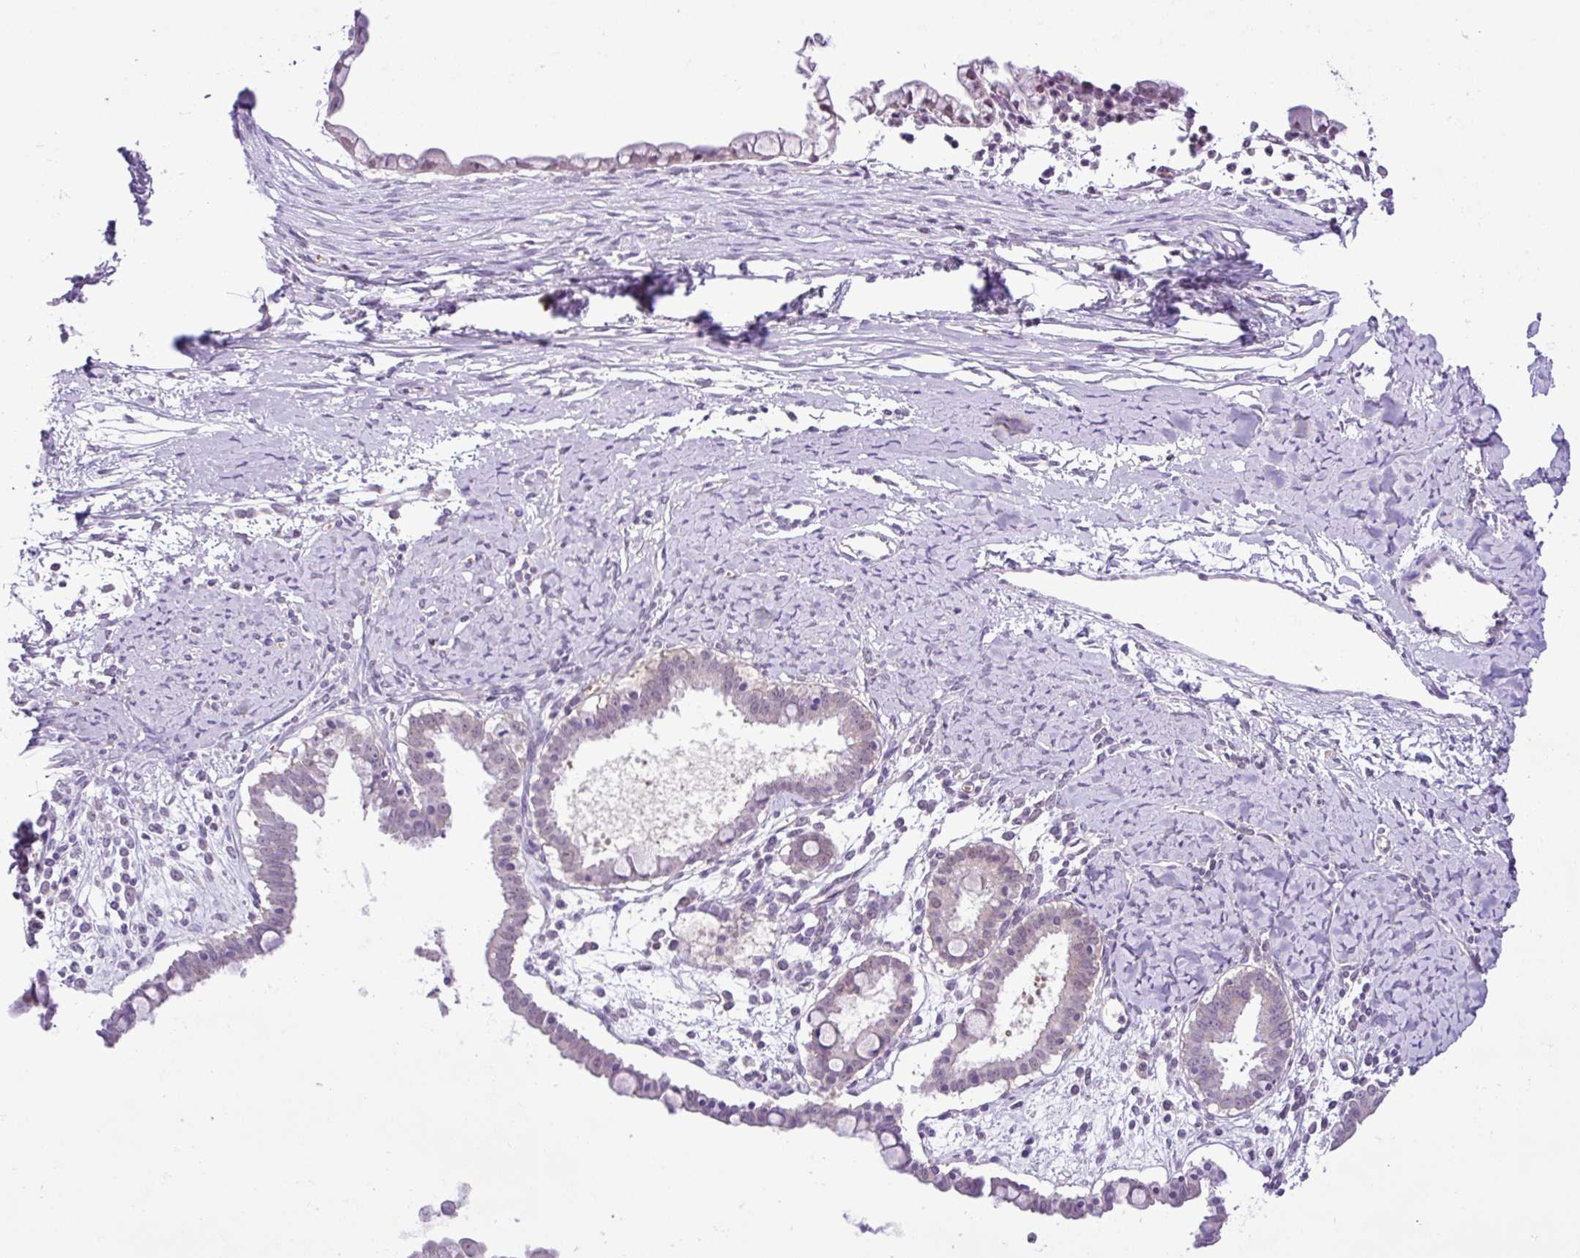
{"staining": {"intensity": "negative", "quantity": "none", "location": "none"}, "tissue": "ovarian cancer", "cell_type": "Tumor cells", "image_type": "cancer", "snomed": [{"axis": "morphology", "description": "Cystadenocarcinoma, mucinous, NOS"}, {"axis": "topography", "description": "Ovary"}], "caption": "Tumor cells show no significant staining in ovarian mucinous cystadenocarcinoma. (Stains: DAB (3,3'-diaminobenzidine) immunohistochemistry with hematoxylin counter stain, Microscopy: brightfield microscopy at high magnification).", "gene": "TONSL", "patient": {"sex": "female", "age": 61}}